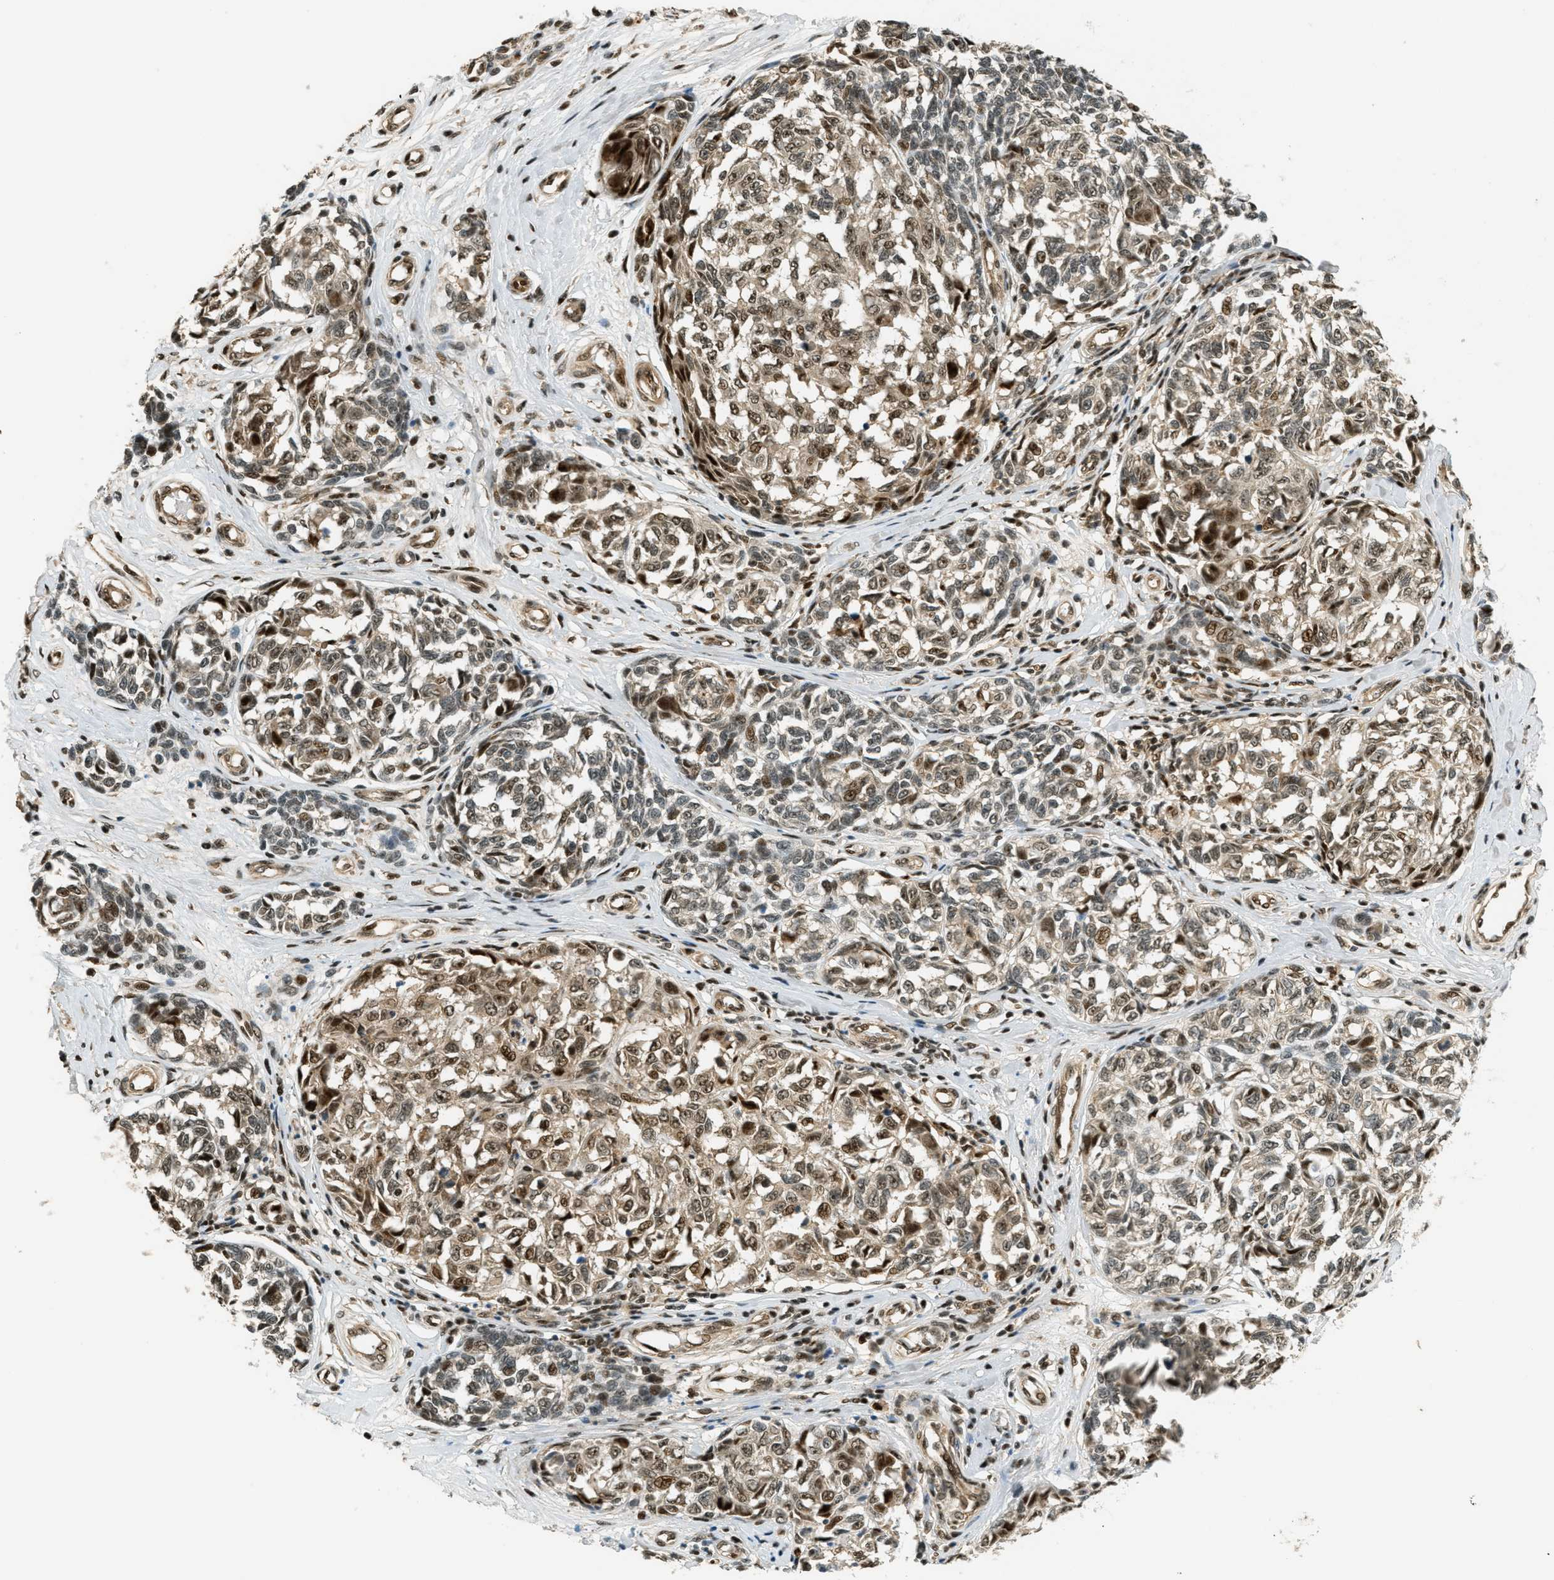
{"staining": {"intensity": "moderate", "quantity": ">75%", "location": "nuclear"}, "tissue": "melanoma", "cell_type": "Tumor cells", "image_type": "cancer", "snomed": [{"axis": "morphology", "description": "Malignant melanoma, NOS"}, {"axis": "topography", "description": "Skin"}], "caption": "IHC histopathology image of melanoma stained for a protein (brown), which exhibits medium levels of moderate nuclear expression in approximately >75% of tumor cells.", "gene": "FOXM1", "patient": {"sex": "female", "age": 64}}